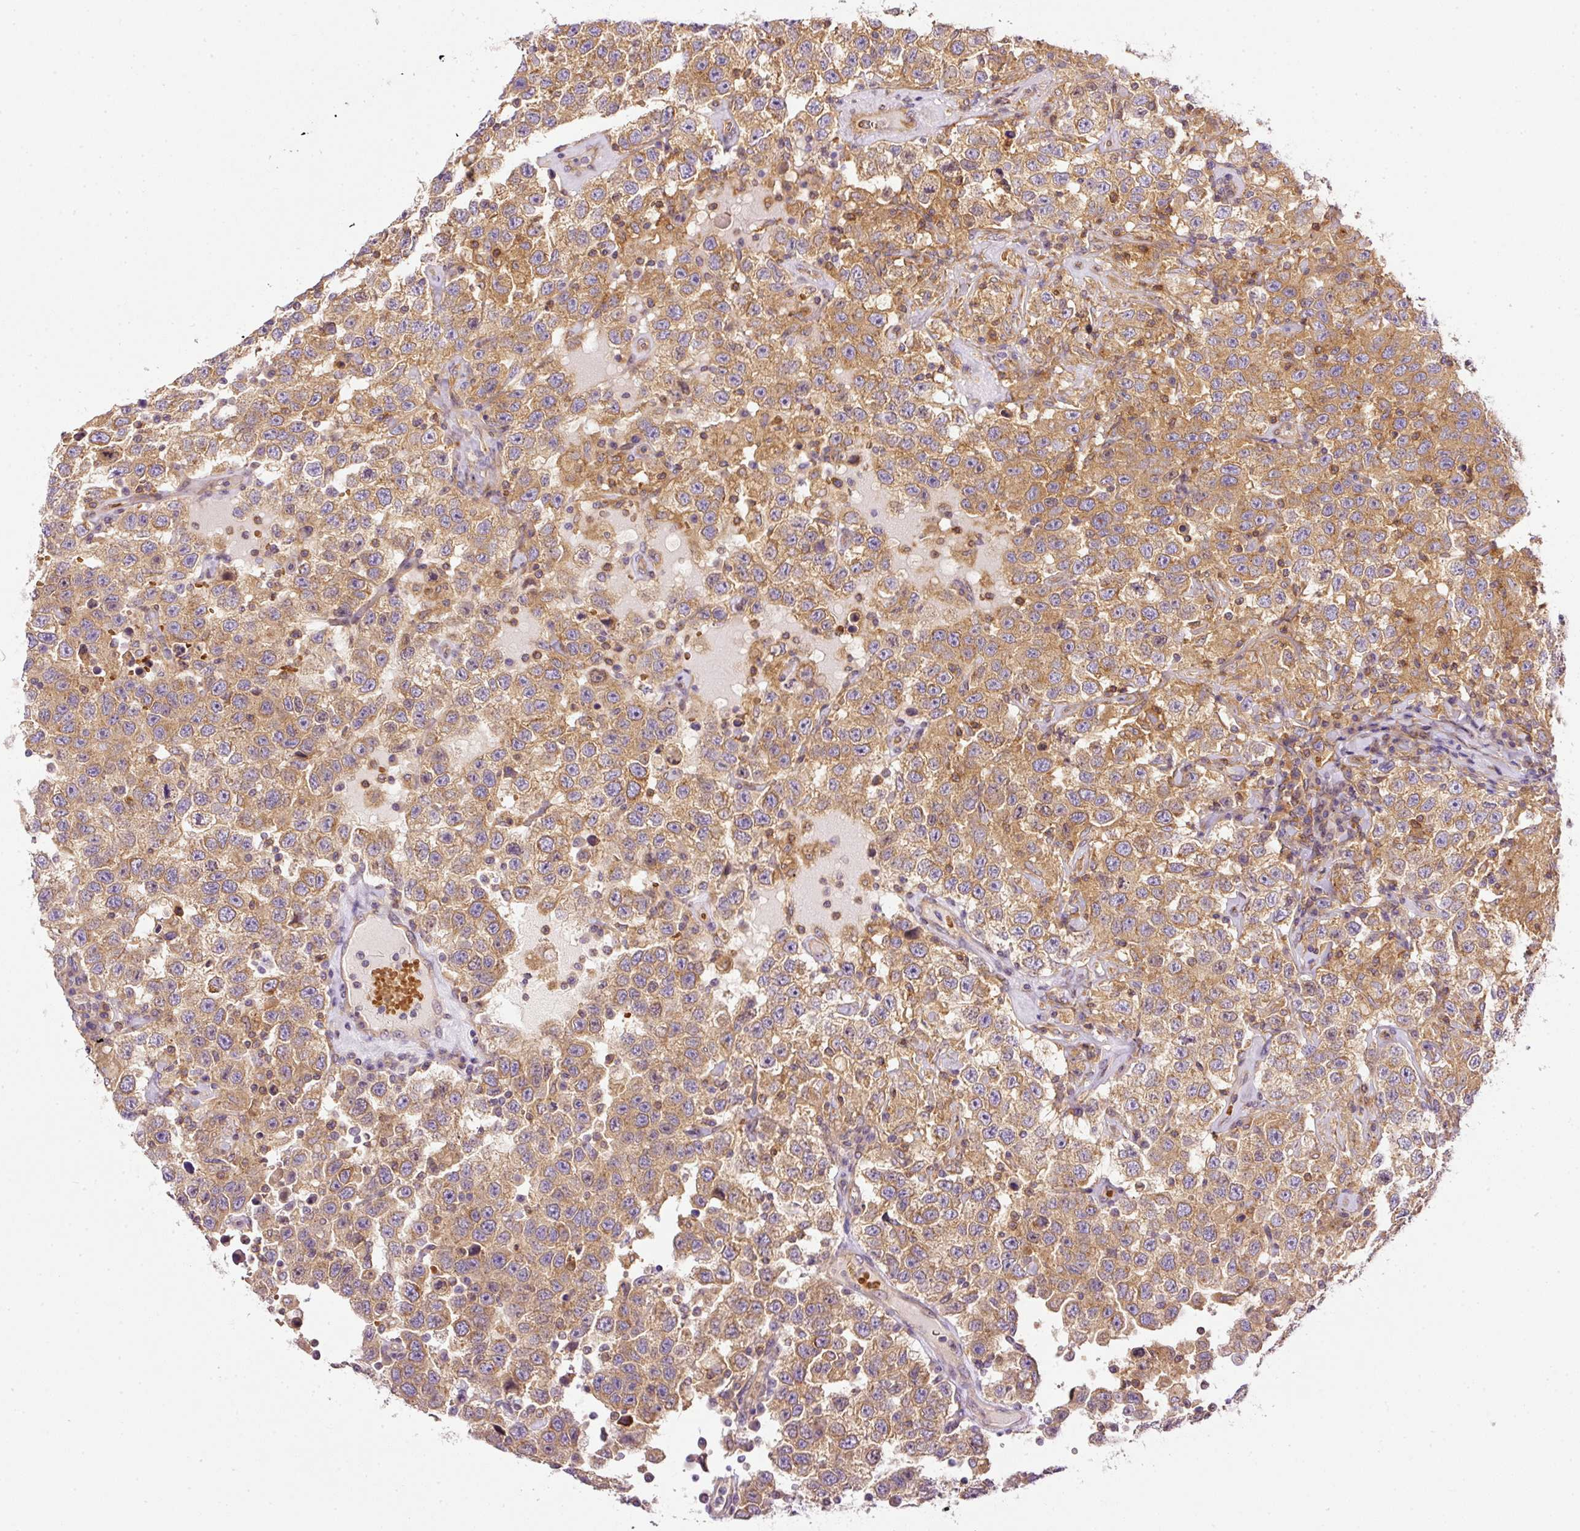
{"staining": {"intensity": "moderate", "quantity": ">75%", "location": "cytoplasmic/membranous"}, "tissue": "testis cancer", "cell_type": "Tumor cells", "image_type": "cancer", "snomed": [{"axis": "morphology", "description": "Seminoma, NOS"}, {"axis": "topography", "description": "Testis"}], "caption": "Moderate cytoplasmic/membranous protein positivity is appreciated in approximately >75% of tumor cells in testis cancer (seminoma).", "gene": "TBC1D2B", "patient": {"sex": "male", "age": 41}}